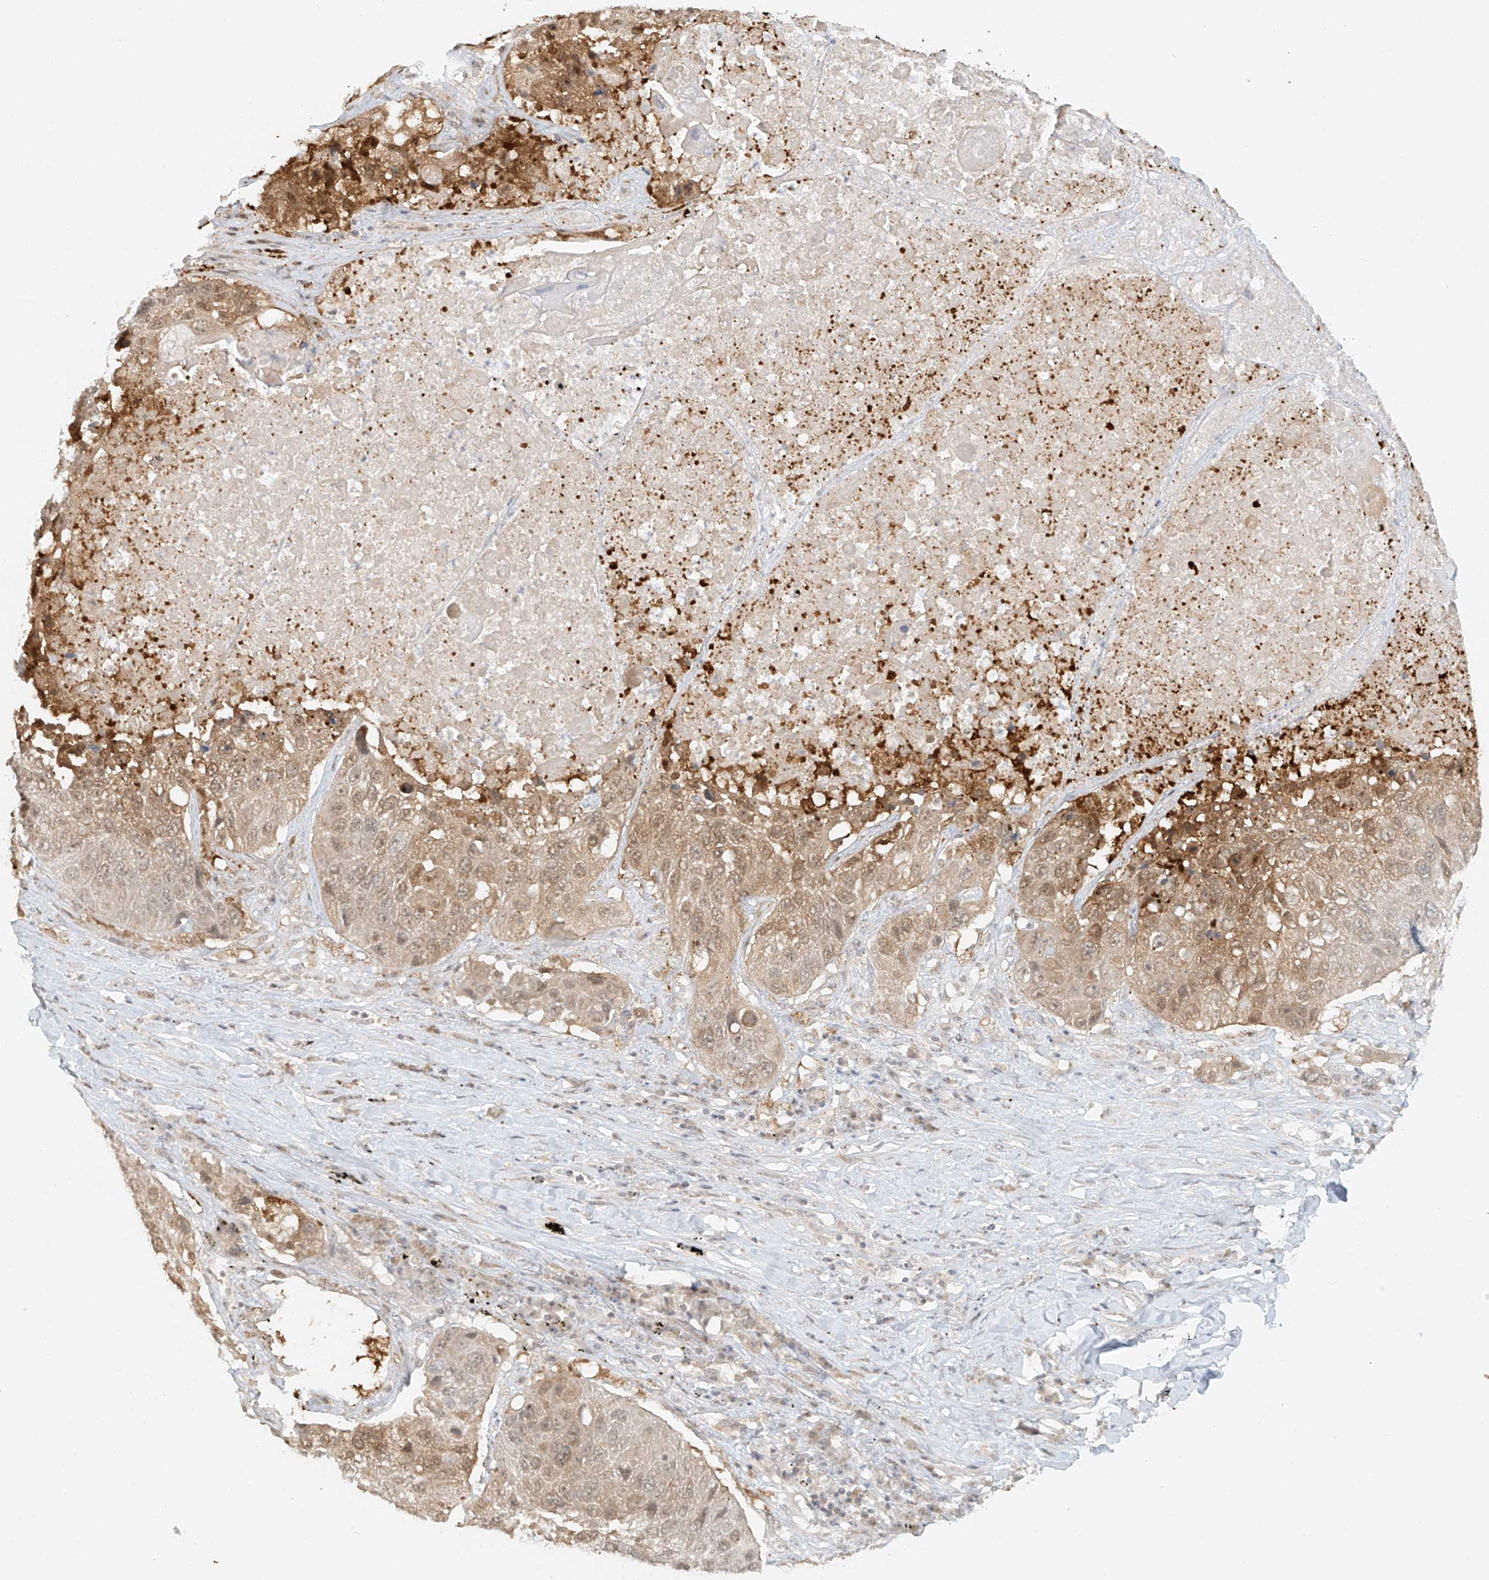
{"staining": {"intensity": "moderate", "quantity": ">75%", "location": "cytoplasmic/membranous"}, "tissue": "lung cancer", "cell_type": "Tumor cells", "image_type": "cancer", "snomed": [{"axis": "morphology", "description": "Squamous cell carcinoma, NOS"}, {"axis": "topography", "description": "Lung"}], "caption": "Immunohistochemistry staining of squamous cell carcinoma (lung), which shows medium levels of moderate cytoplasmic/membranous staining in approximately >75% of tumor cells indicating moderate cytoplasmic/membranous protein expression. The staining was performed using DAB (3,3'-diaminobenzidine) (brown) for protein detection and nuclei were counterstained in hematoxylin (blue).", "gene": "MIPEP", "patient": {"sex": "male", "age": 61}}